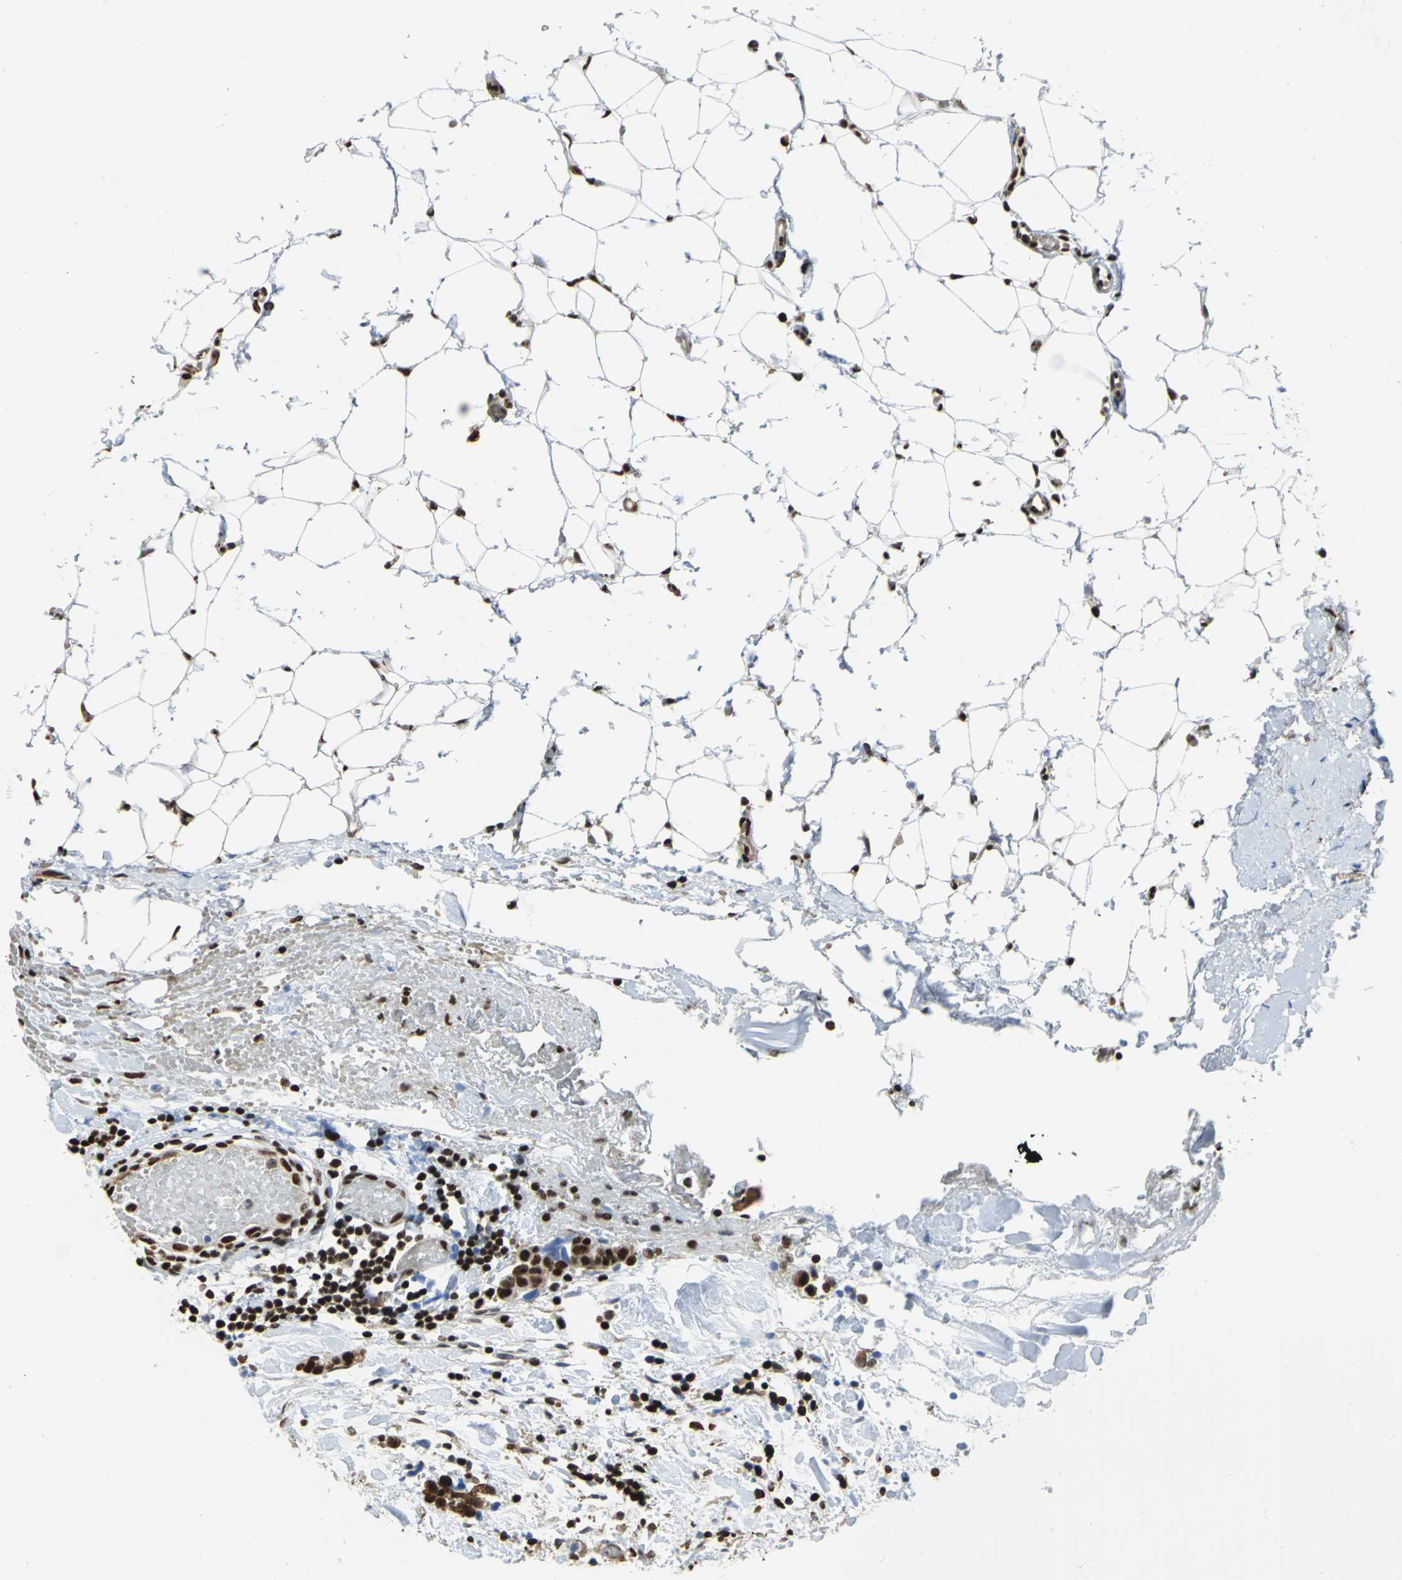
{"staining": {"intensity": "strong", "quantity": ">75%", "location": "nuclear"}, "tissue": "colorectal cancer", "cell_type": "Tumor cells", "image_type": "cancer", "snomed": [{"axis": "morphology", "description": "Adenocarcinoma, NOS"}, {"axis": "topography", "description": "Colon"}], "caption": "Adenocarcinoma (colorectal) was stained to show a protein in brown. There is high levels of strong nuclear positivity in about >75% of tumor cells.", "gene": "HMGB1", "patient": {"sex": "male", "age": 14}}